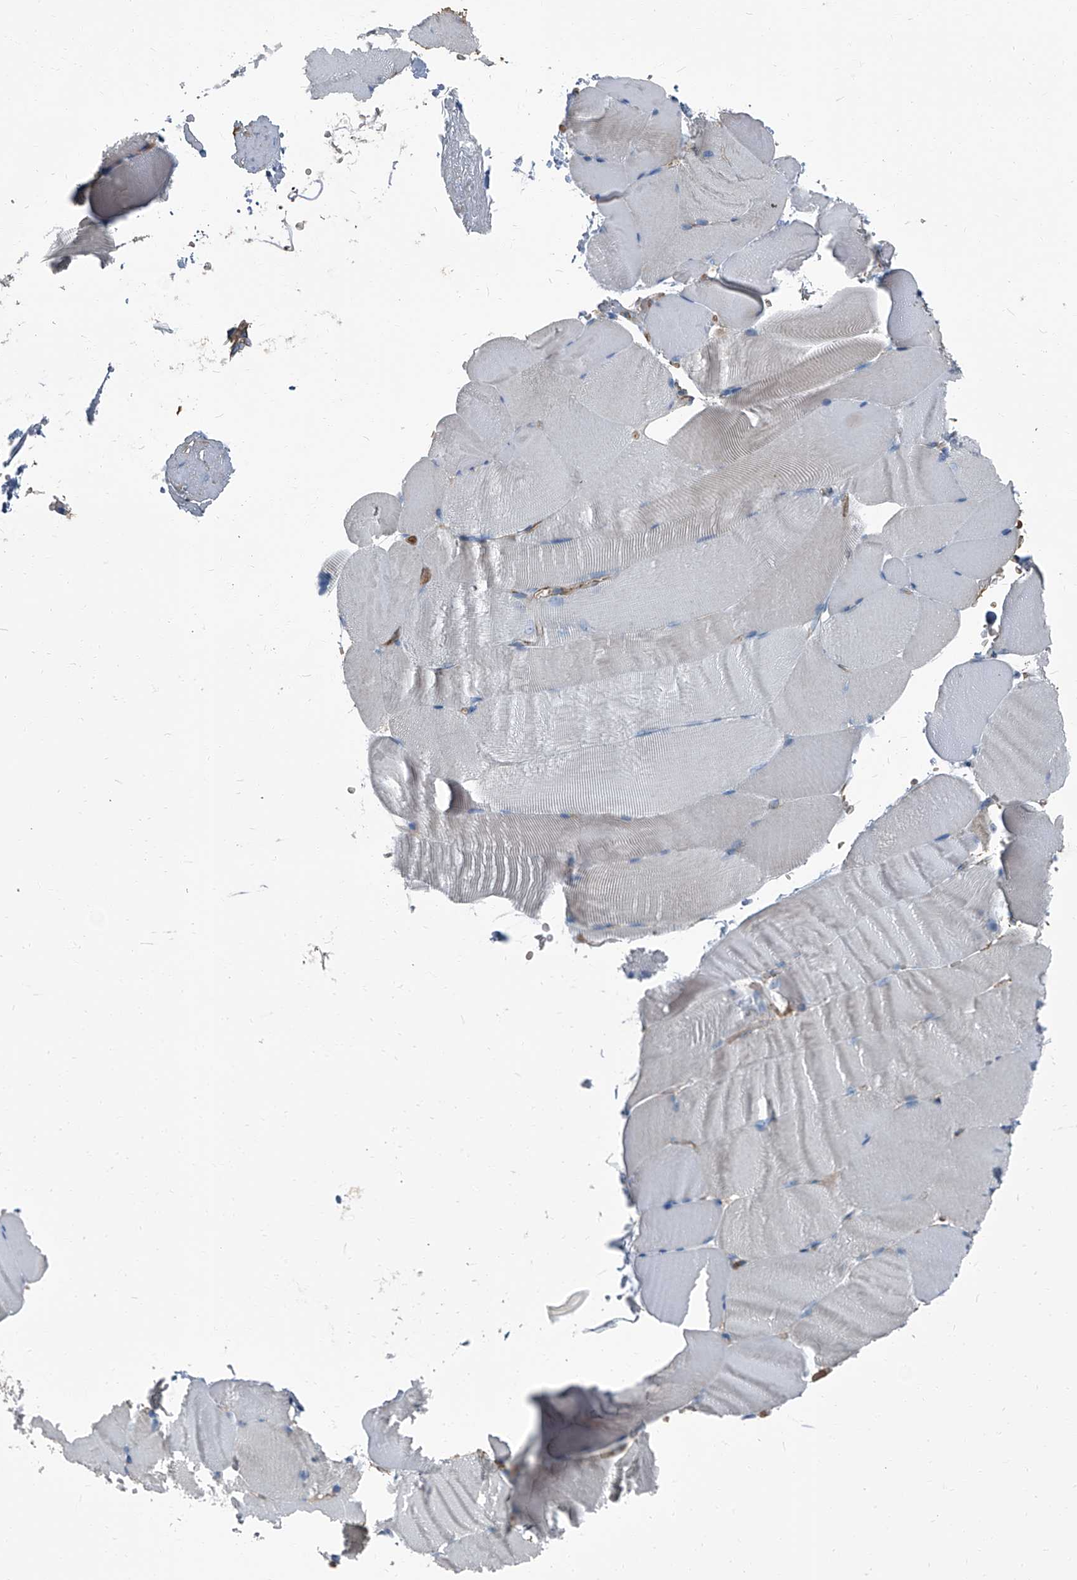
{"staining": {"intensity": "negative", "quantity": "none", "location": "none"}, "tissue": "skeletal muscle", "cell_type": "Myocytes", "image_type": "normal", "snomed": [{"axis": "morphology", "description": "Normal tissue, NOS"}, {"axis": "topography", "description": "Skeletal muscle"}, {"axis": "topography", "description": "Parathyroid gland"}], "caption": "Immunohistochemical staining of unremarkable human skeletal muscle demonstrates no significant expression in myocytes.", "gene": "SEPTIN7", "patient": {"sex": "female", "age": 37}}